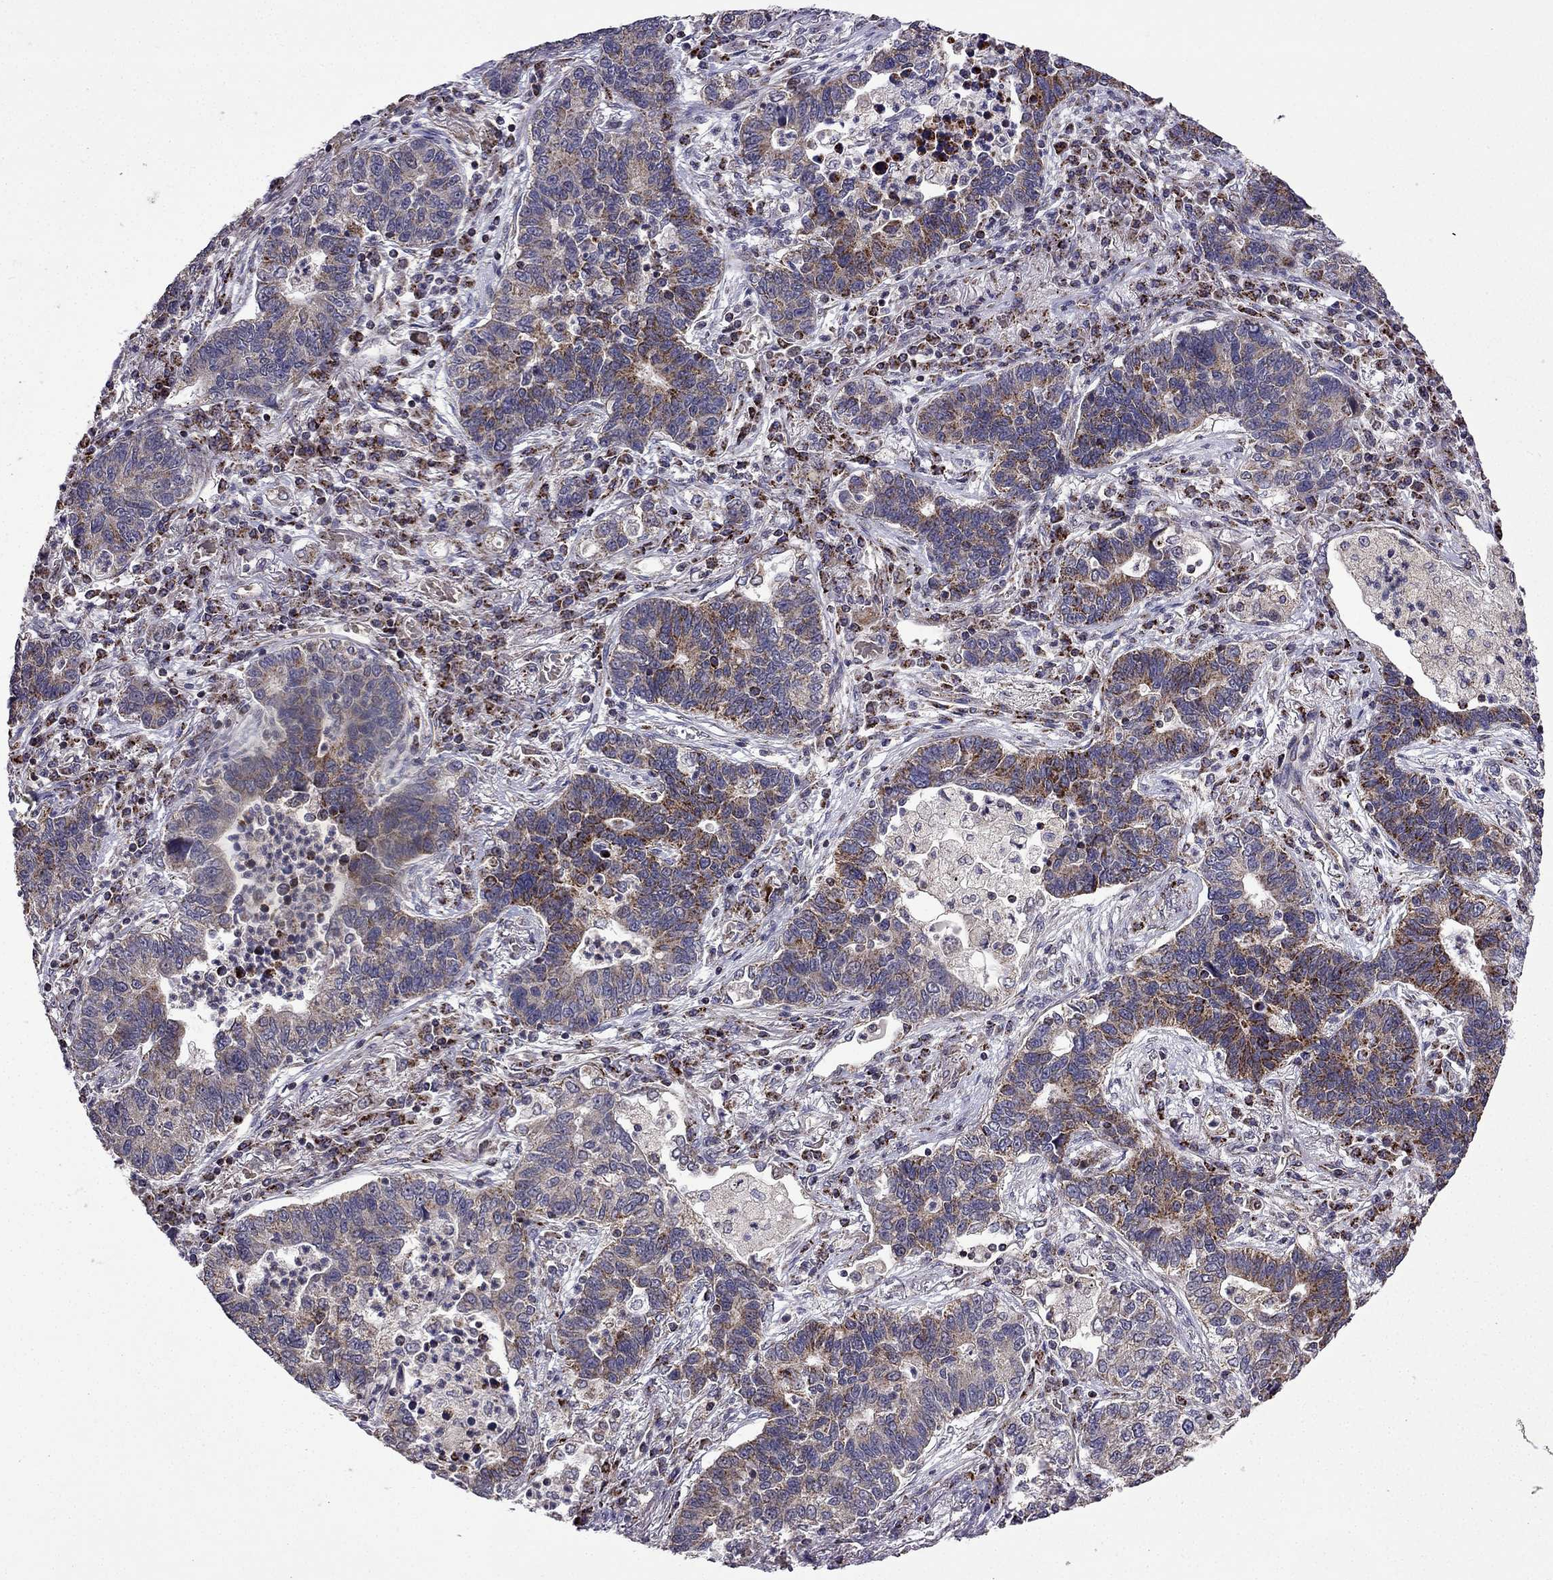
{"staining": {"intensity": "moderate", "quantity": "<25%", "location": "cytoplasmic/membranous"}, "tissue": "lung cancer", "cell_type": "Tumor cells", "image_type": "cancer", "snomed": [{"axis": "morphology", "description": "Adenocarcinoma, NOS"}, {"axis": "topography", "description": "Lung"}], "caption": "High-power microscopy captured an immunohistochemistry histopathology image of adenocarcinoma (lung), revealing moderate cytoplasmic/membranous staining in approximately <25% of tumor cells.", "gene": "TAB2", "patient": {"sex": "female", "age": 57}}